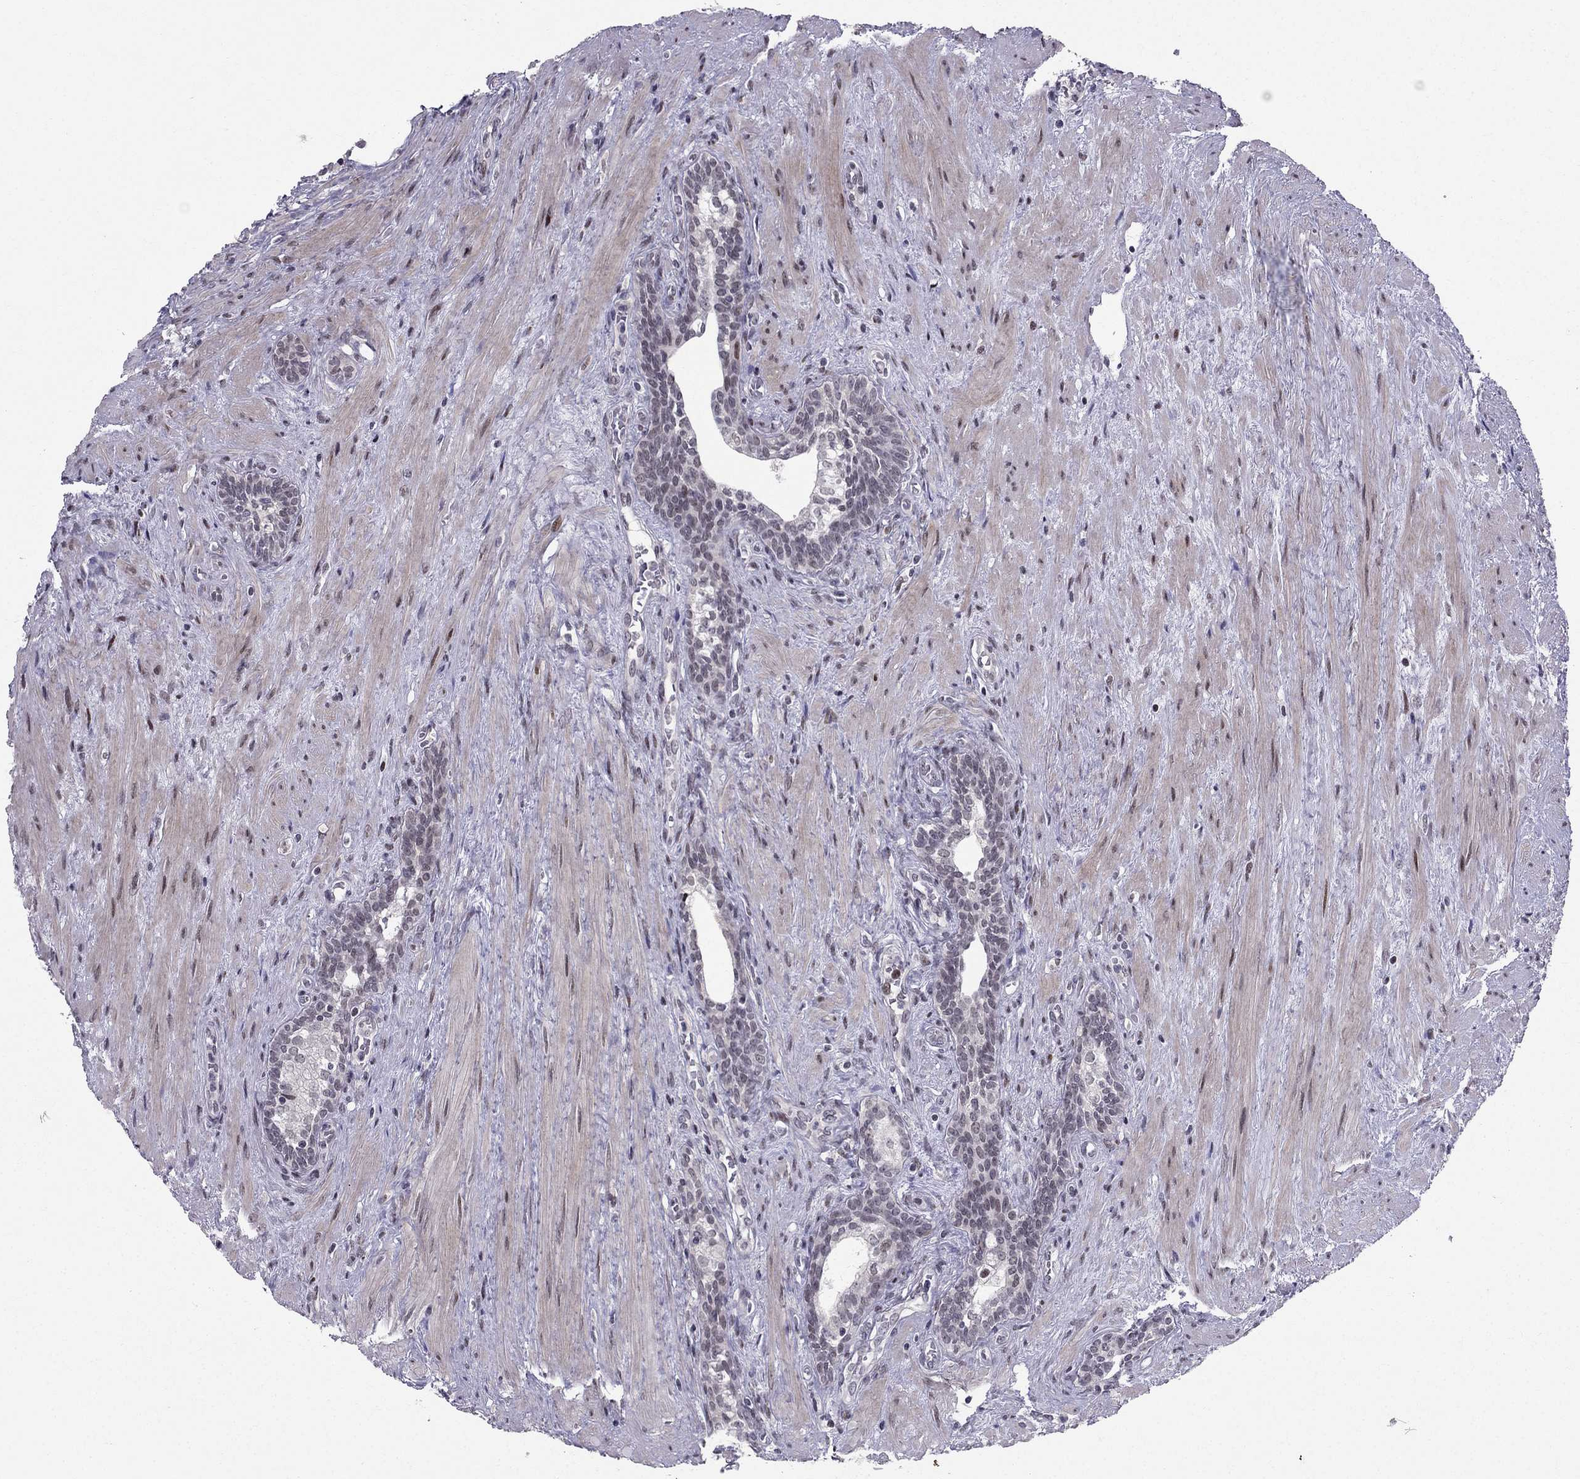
{"staining": {"intensity": "negative", "quantity": "none", "location": "none"}, "tissue": "prostate cancer", "cell_type": "Tumor cells", "image_type": "cancer", "snomed": [{"axis": "morphology", "description": "Adenocarcinoma, NOS"}, {"axis": "morphology", "description": "Adenocarcinoma, High grade"}, {"axis": "topography", "description": "Prostate"}], "caption": "Tumor cells are negative for brown protein staining in prostate cancer. Nuclei are stained in blue.", "gene": "RPRD2", "patient": {"sex": "male", "age": 61}}